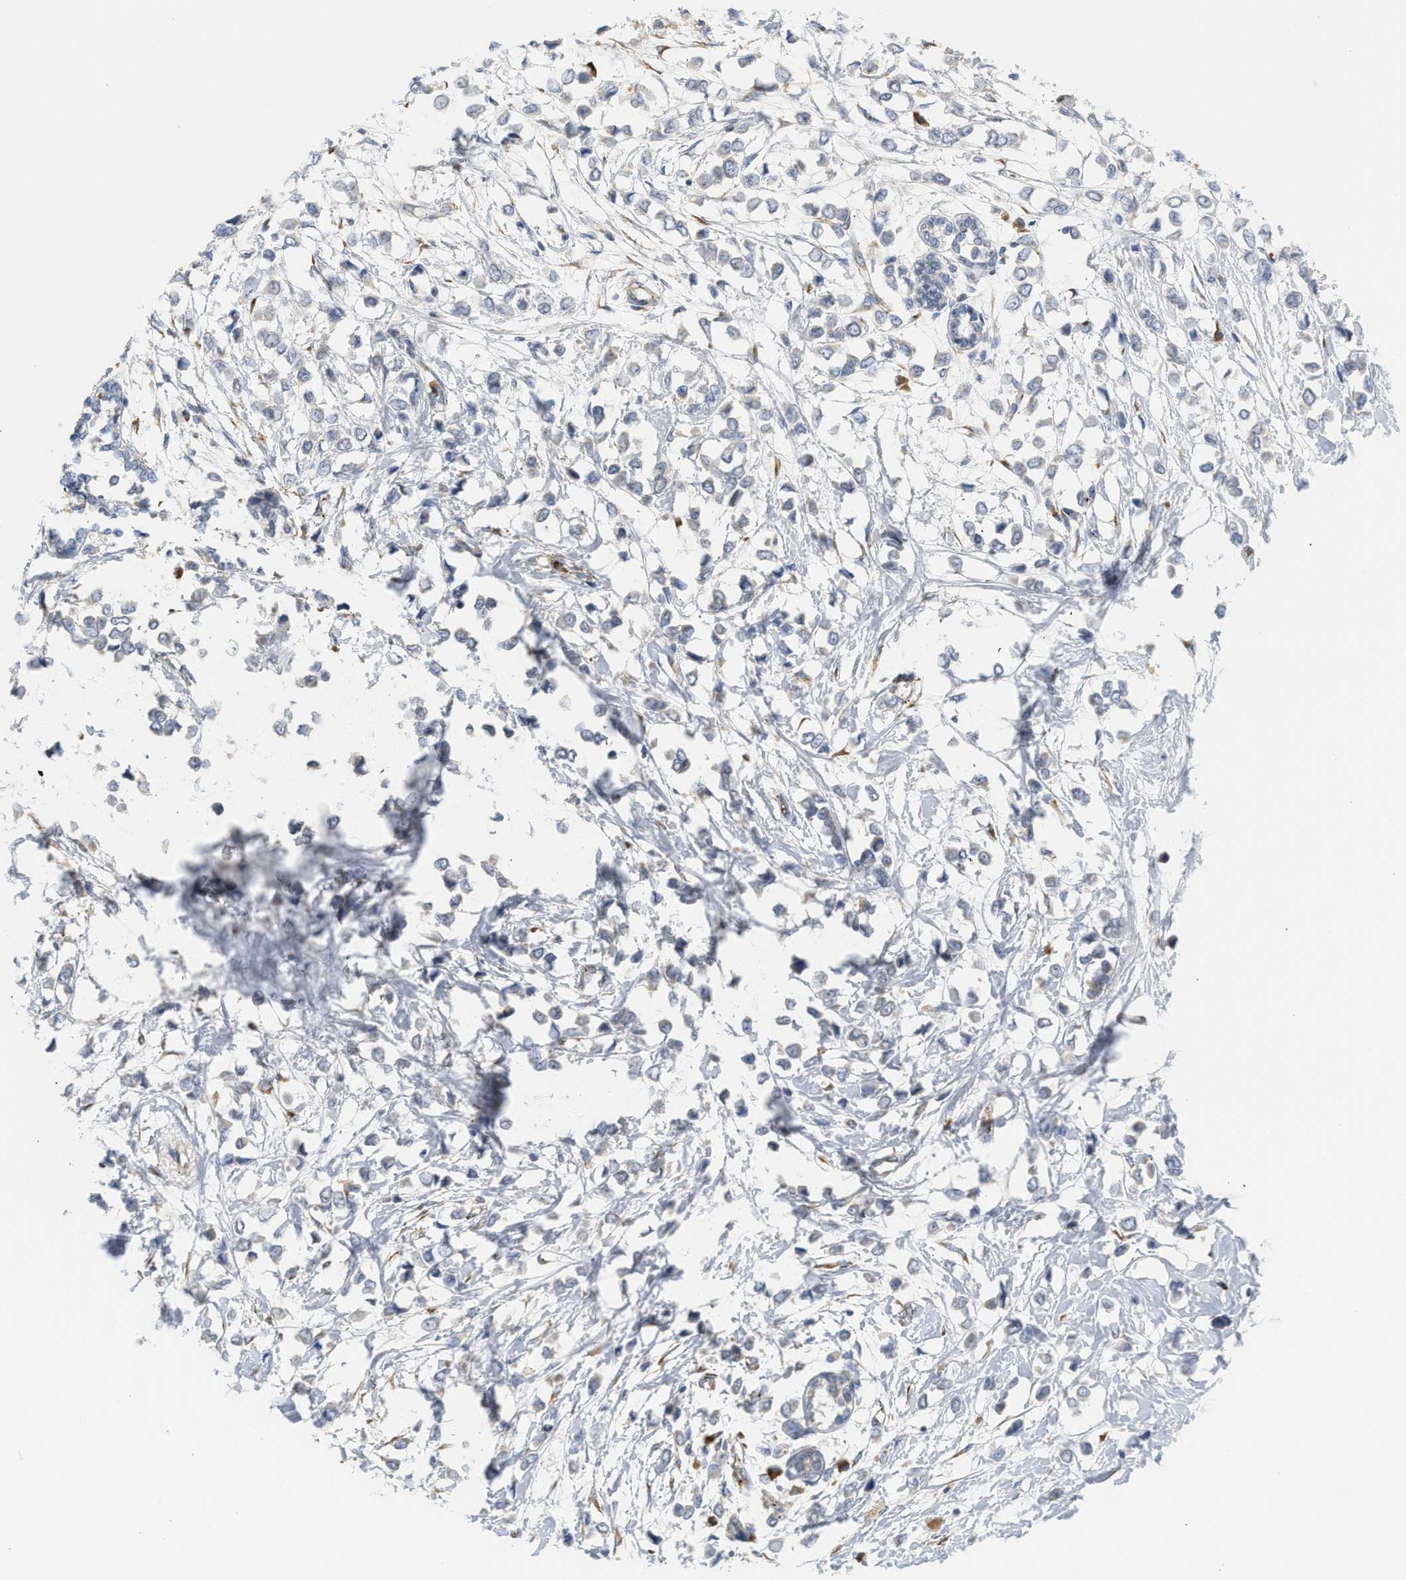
{"staining": {"intensity": "negative", "quantity": "none", "location": "none"}, "tissue": "breast cancer", "cell_type": "Tumor cells", "image_type": "cancer", "snomed": [{"axis": "morphology", "description": "Lobular carcinoma"}, {"axis": "topography", "description": "Breast"}], "caption": "Tumor cells are negative for brown protein staining in breast cancer (lobular carcinoma).", "gene": "SVOP", "patient": {"sex": "female", "age": 51}}